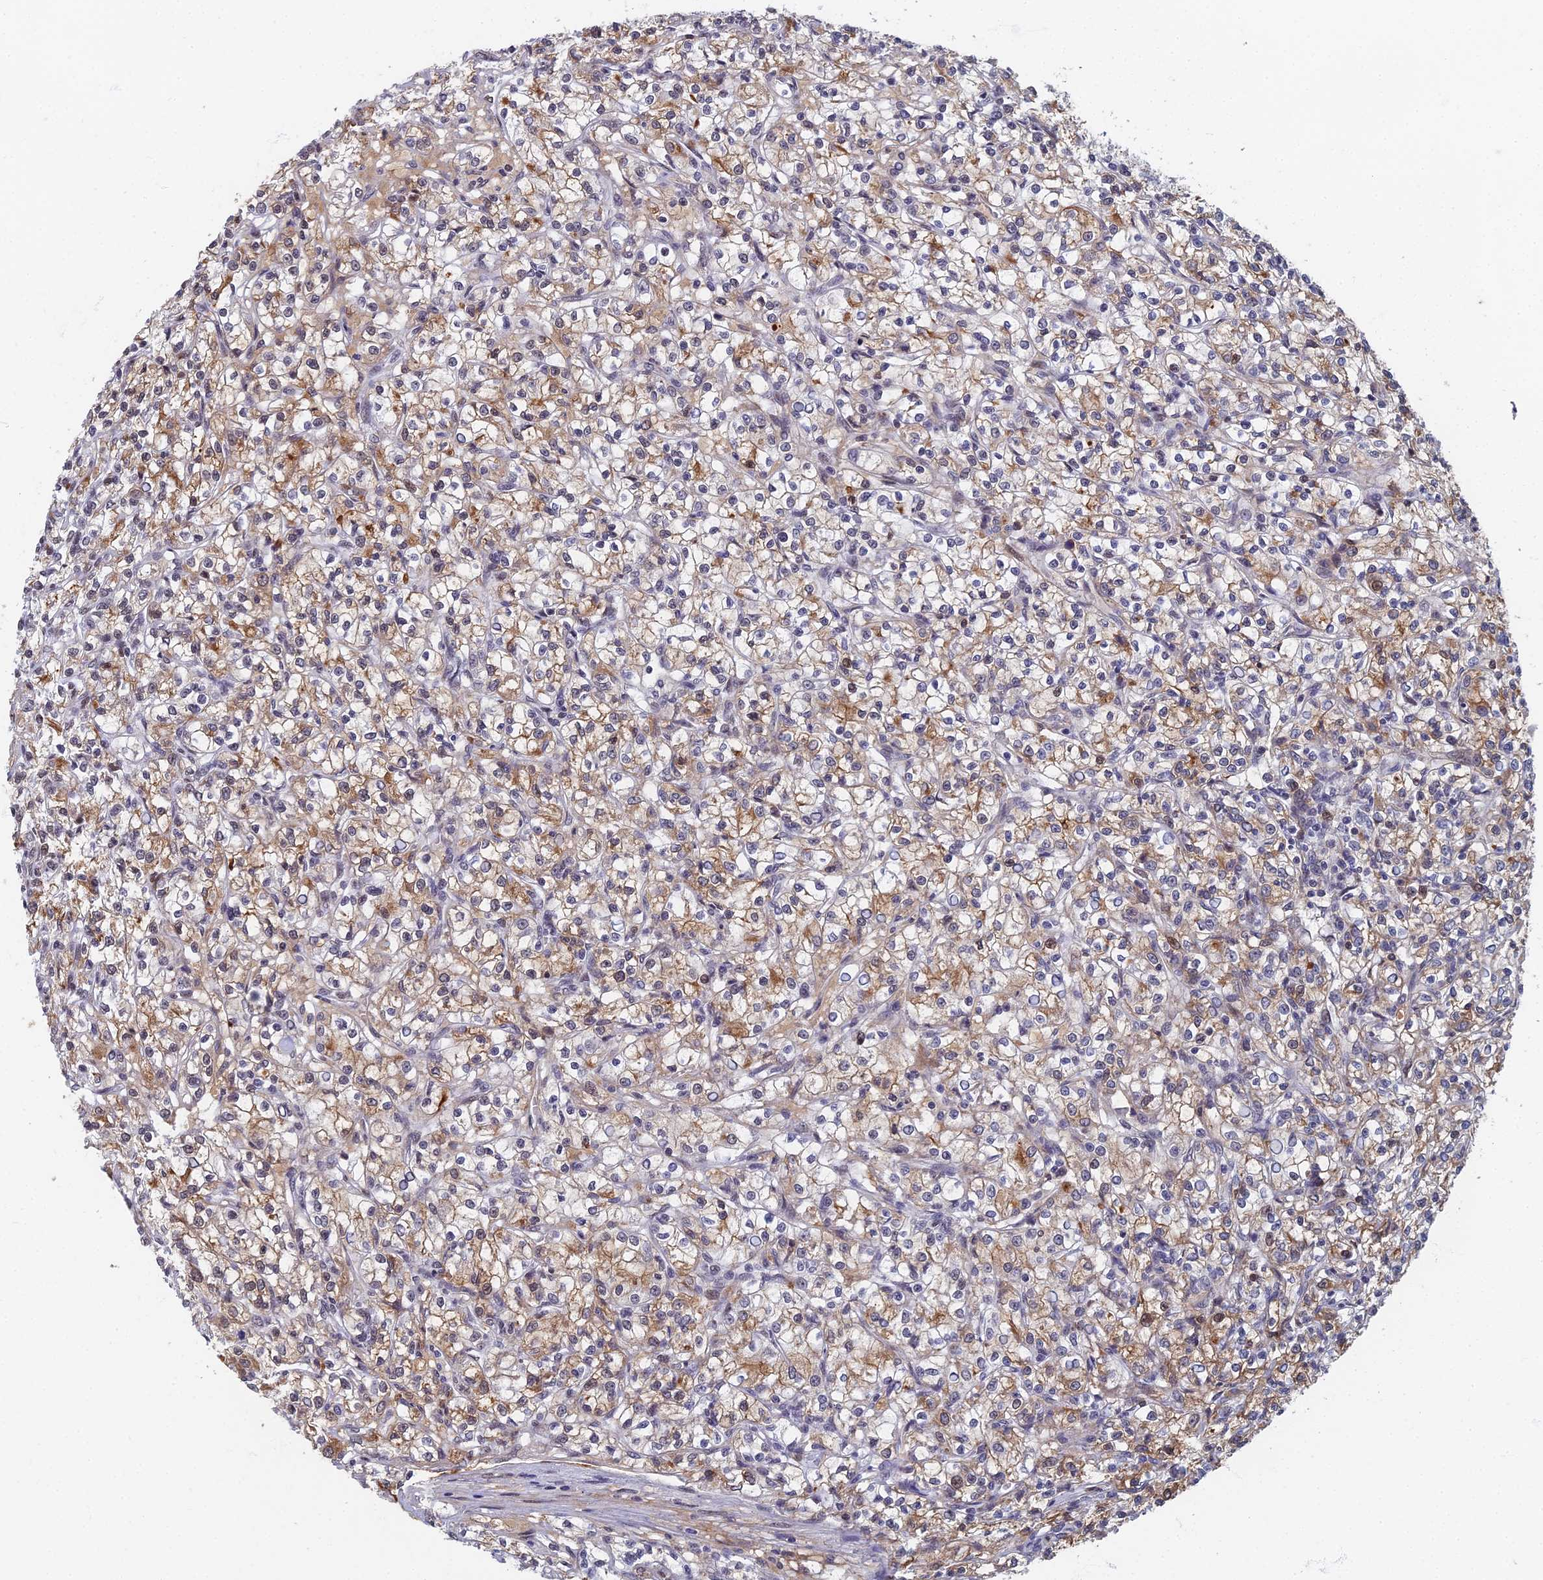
{"staining": {"intensity": "moderate", "quantity": "25%-75%", "location": "cytoplasmic/membranous"}, "tissue": "renal cancer", "cell_type": "Tumor cells", "image_type": "cancer", "snomed": [{"axis": "morphology", "description": "Adenocarcinoma, NOS"}, {"axis": "topography", "description": "Kidney"}], "caption": "Moderate cytoplasmic/membranous protein staining is seen in about 25%-75% of tumor cells in renal cancer.", "gene": "TAF13", "patient": {"sex": "female", "age": 59}}